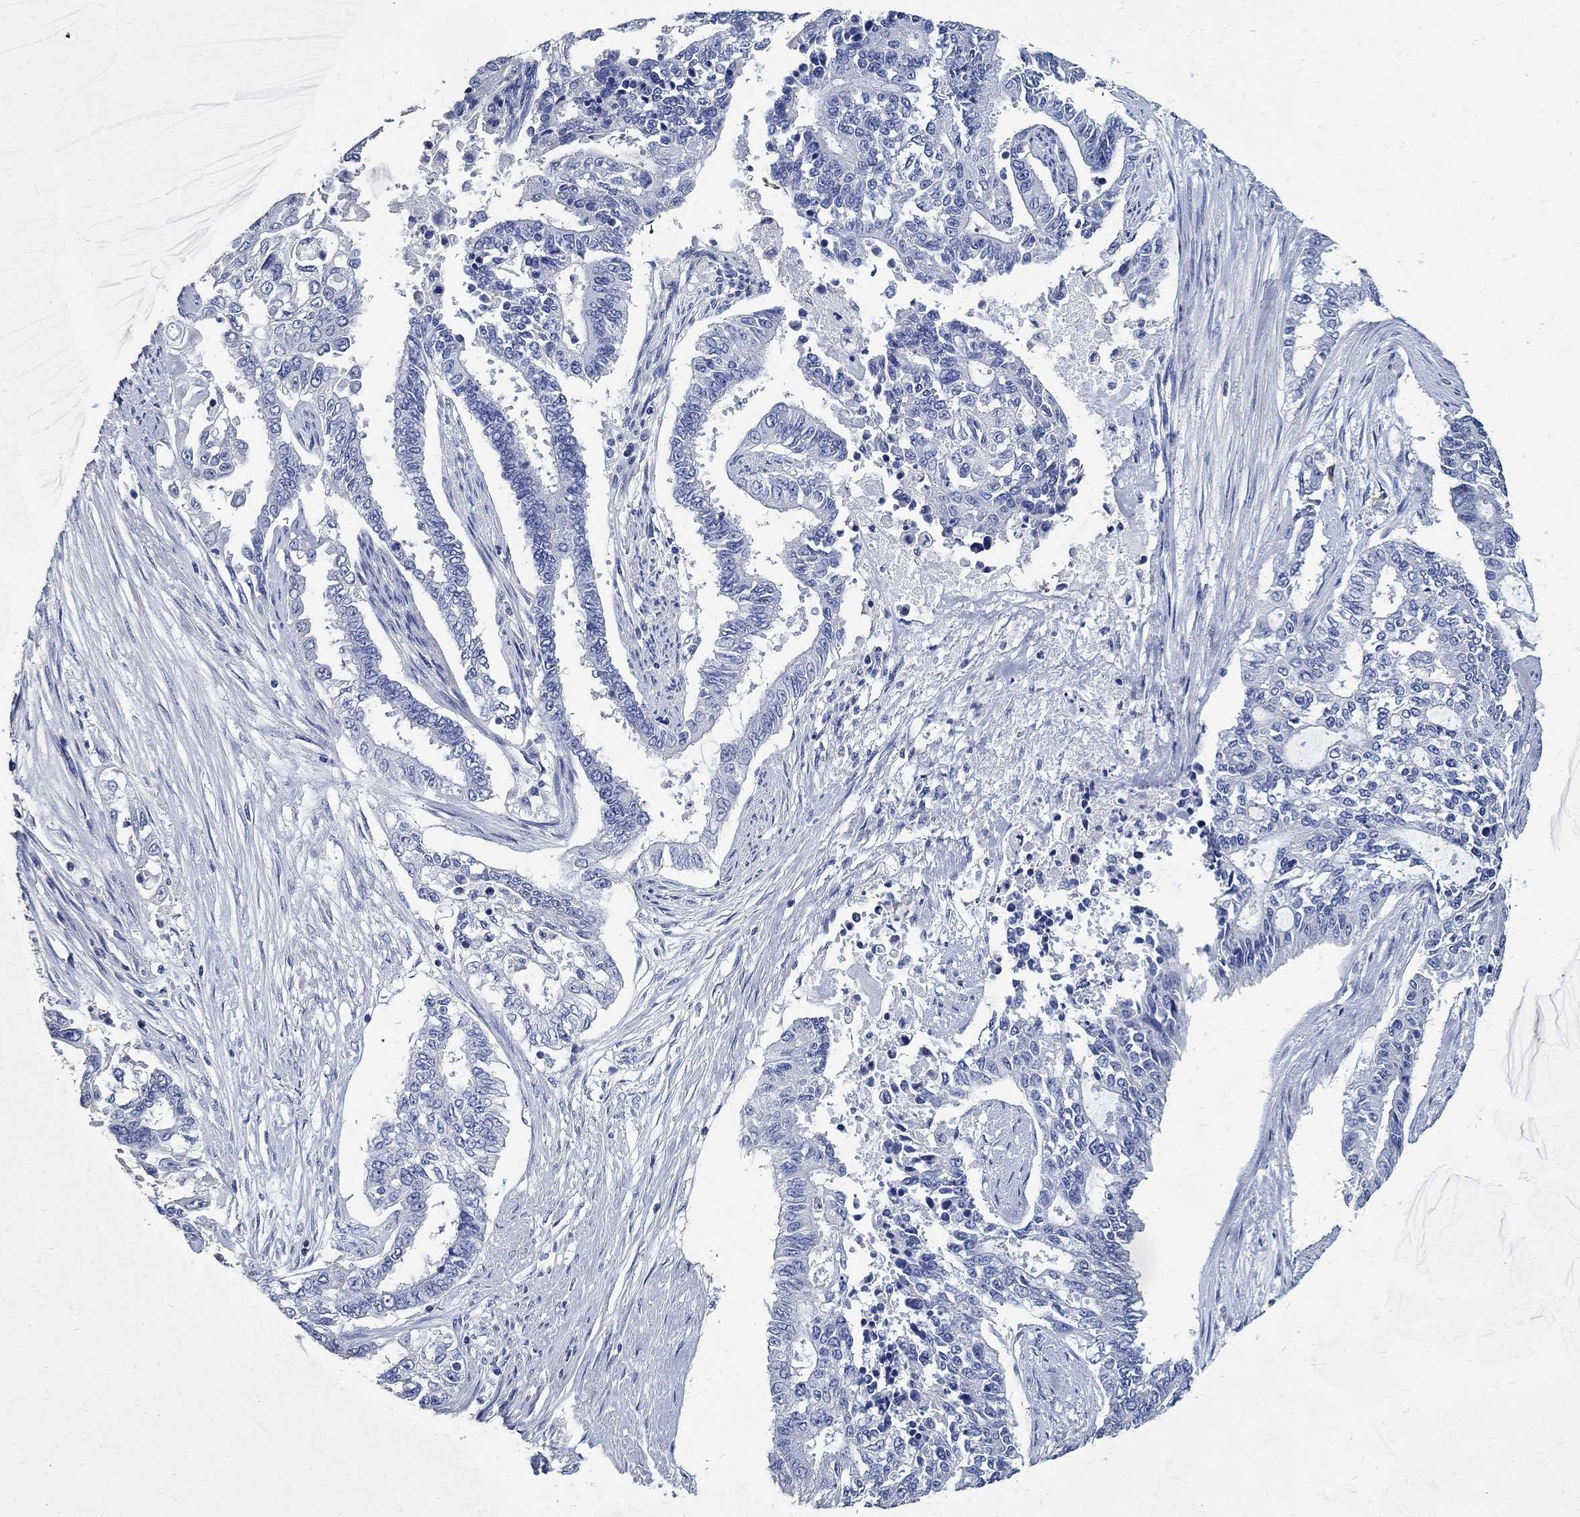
{"staining": {"intensity": "negative", "quantity": "none", "location": "none"}, "tissue": "endometrial cancer", "cell_type": "Tumor cells", "image_type": "cancer", "snomed": [{"axis": "morphology", "description": "Adenocarcinoma, NOS"}, {"axis": "topography", "description": "Uterus"}], "caption": "IHC of human adenocarcinoma (endometrial) reveals no staining in tumor cells. Brightfield microscopy of immunohistochemistry stained with DAB (brown) and hematoxylin (blue), captured at high magnification.", "gene": "PRX", "patient": {"sex": "female", "age": 59}}